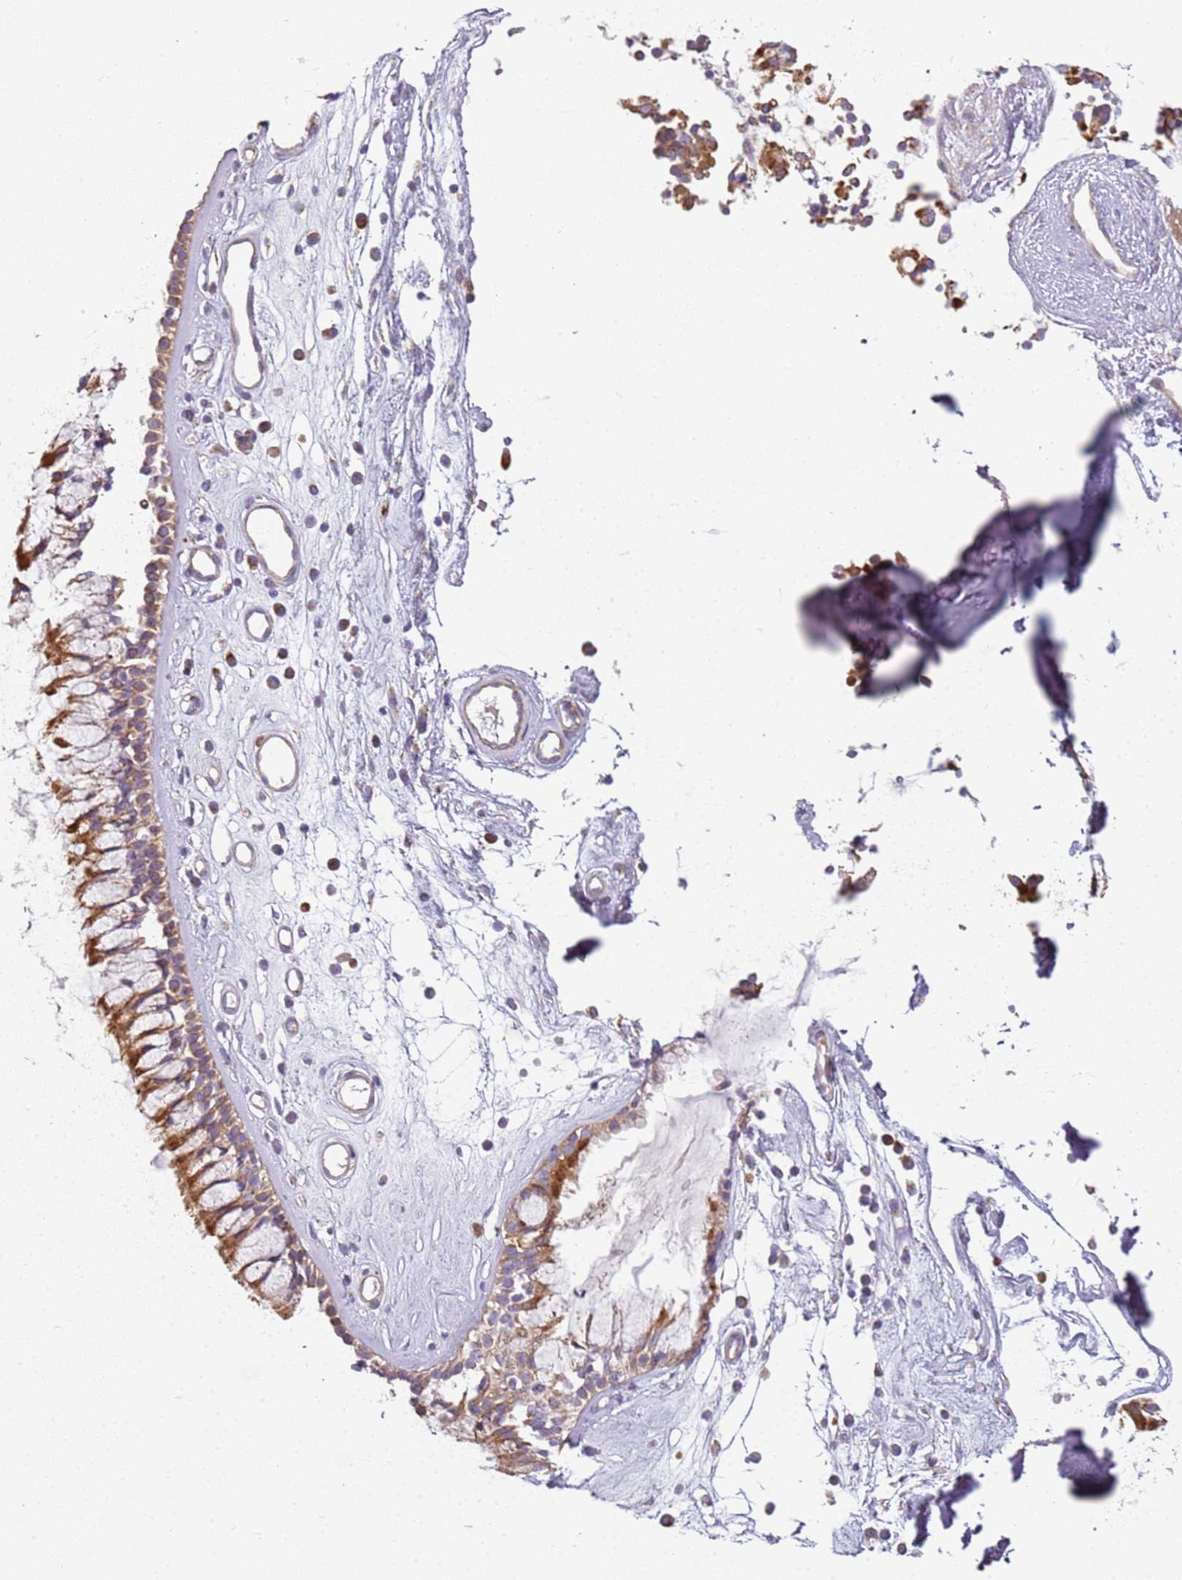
{"staining": {"intensity": "strong", "quantity": ">75%", "location": "cytoplasmic/membranous"}, "tissue": "nasopharynx", "cell_type": "Respiratory epithelial cells", "image_type": "normal", "snomed": [{"axis": "morphology", "description": "Normal tissue, NOS"}, {"axis": "morphology", "description": "Inflammation, NOS"}, {"axis": "topography", "description": "Nasopharynx"}], "caption": "IHC image of normal nasopharynx: human nasopharynx stained using immunohistochemistry (IHC) demonstrates high levels of strong protein expression localized specifically in the cytoplasmic/membranous of respiratory epithelial cells, appearing as a cytoplasmic/membranous brown color.", "gene": "TMEM200C", "patient": {"sex": "male", "age": 29}}